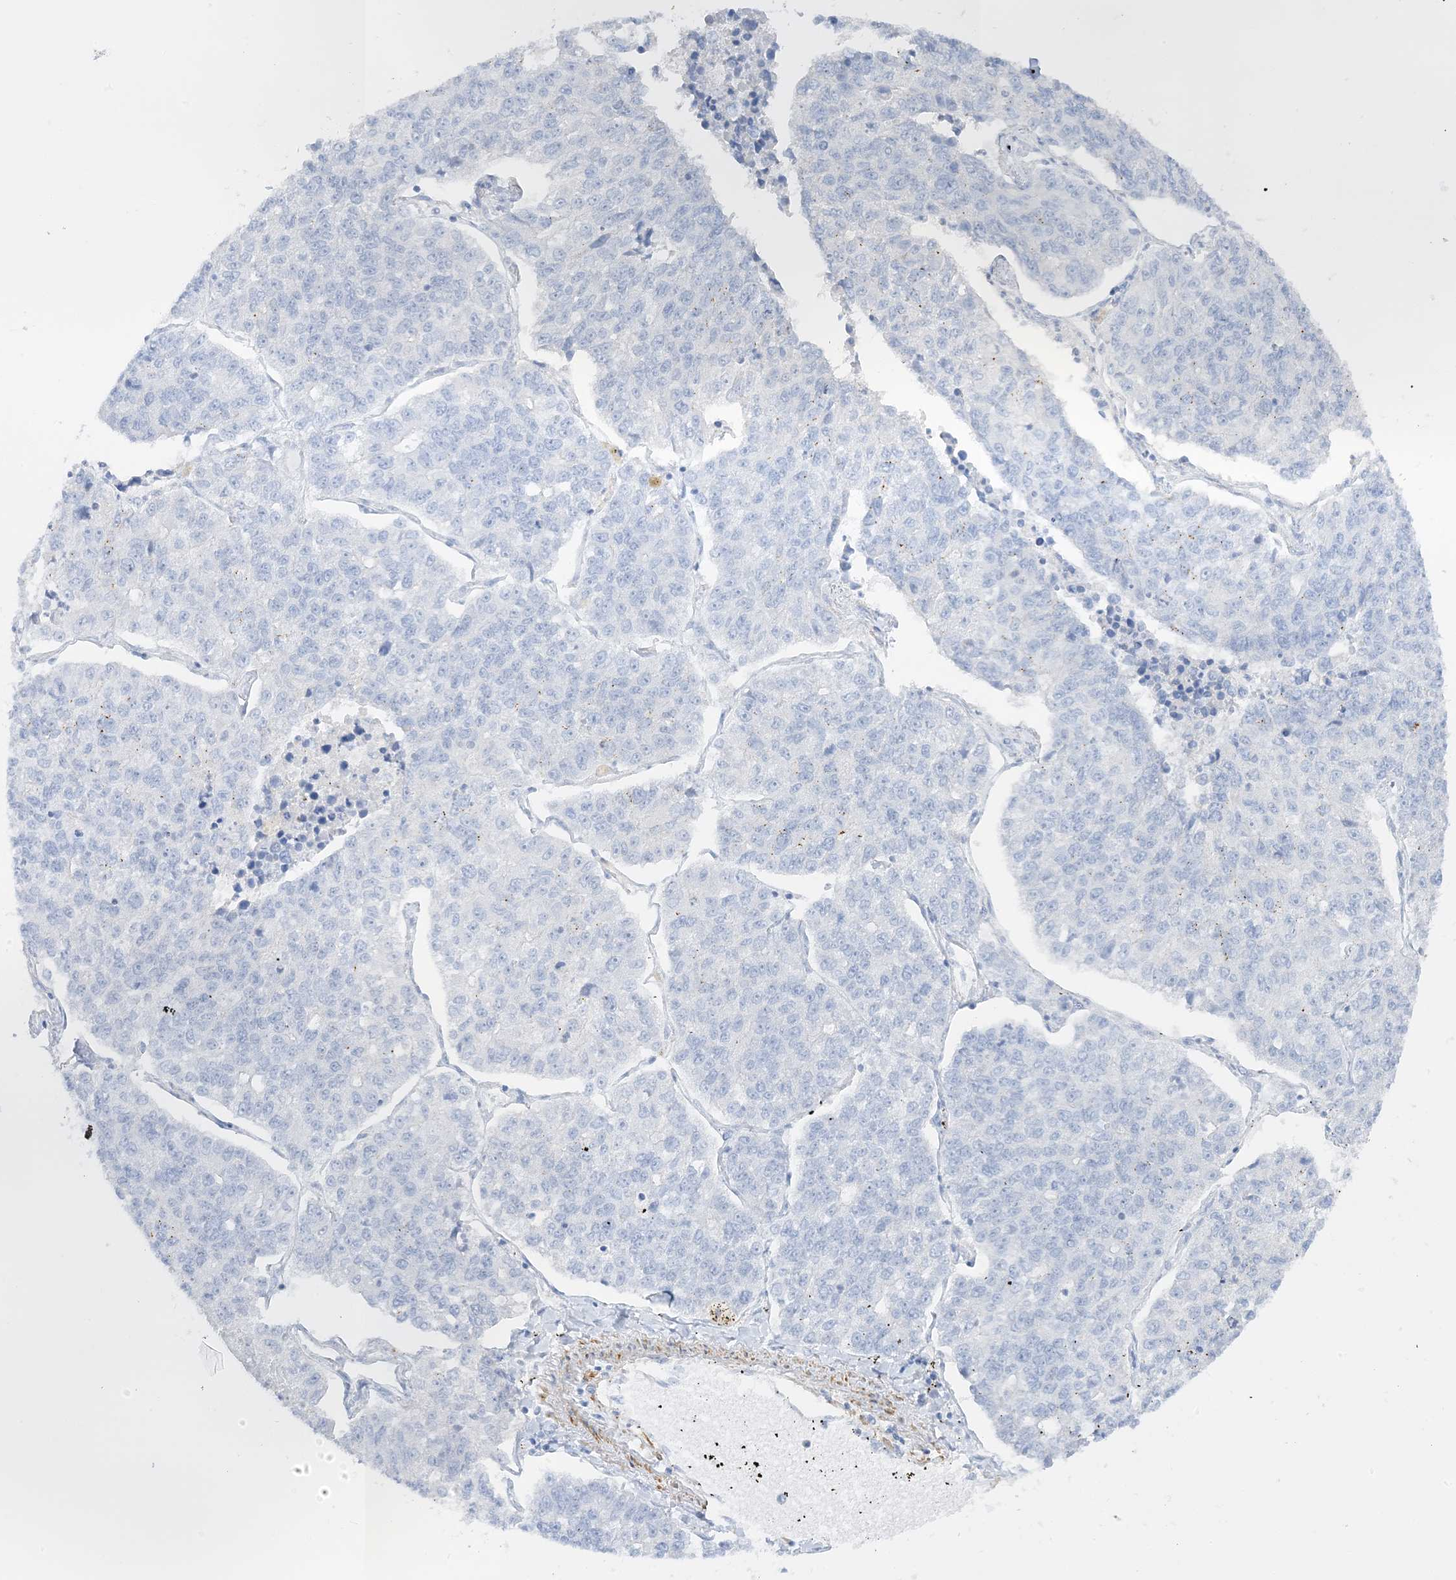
{"staining": {"intensity": "negative", "quantity": "none", "location": "none"}, "tissue": "lung cancer", "cell_type": "Tumor cells", "image_type": "cancer", "snomed": [{"axis": "morphology", "description": "Adenocarcinoma, NOS"}, {"axis": "topography", "description": "Lung"}], "caption": "The IHC image has no significant expression in tumor cells of lung cancer tissue.", "gene": "SLC22A13", "patient": {"sex": "male", "age": 49}}